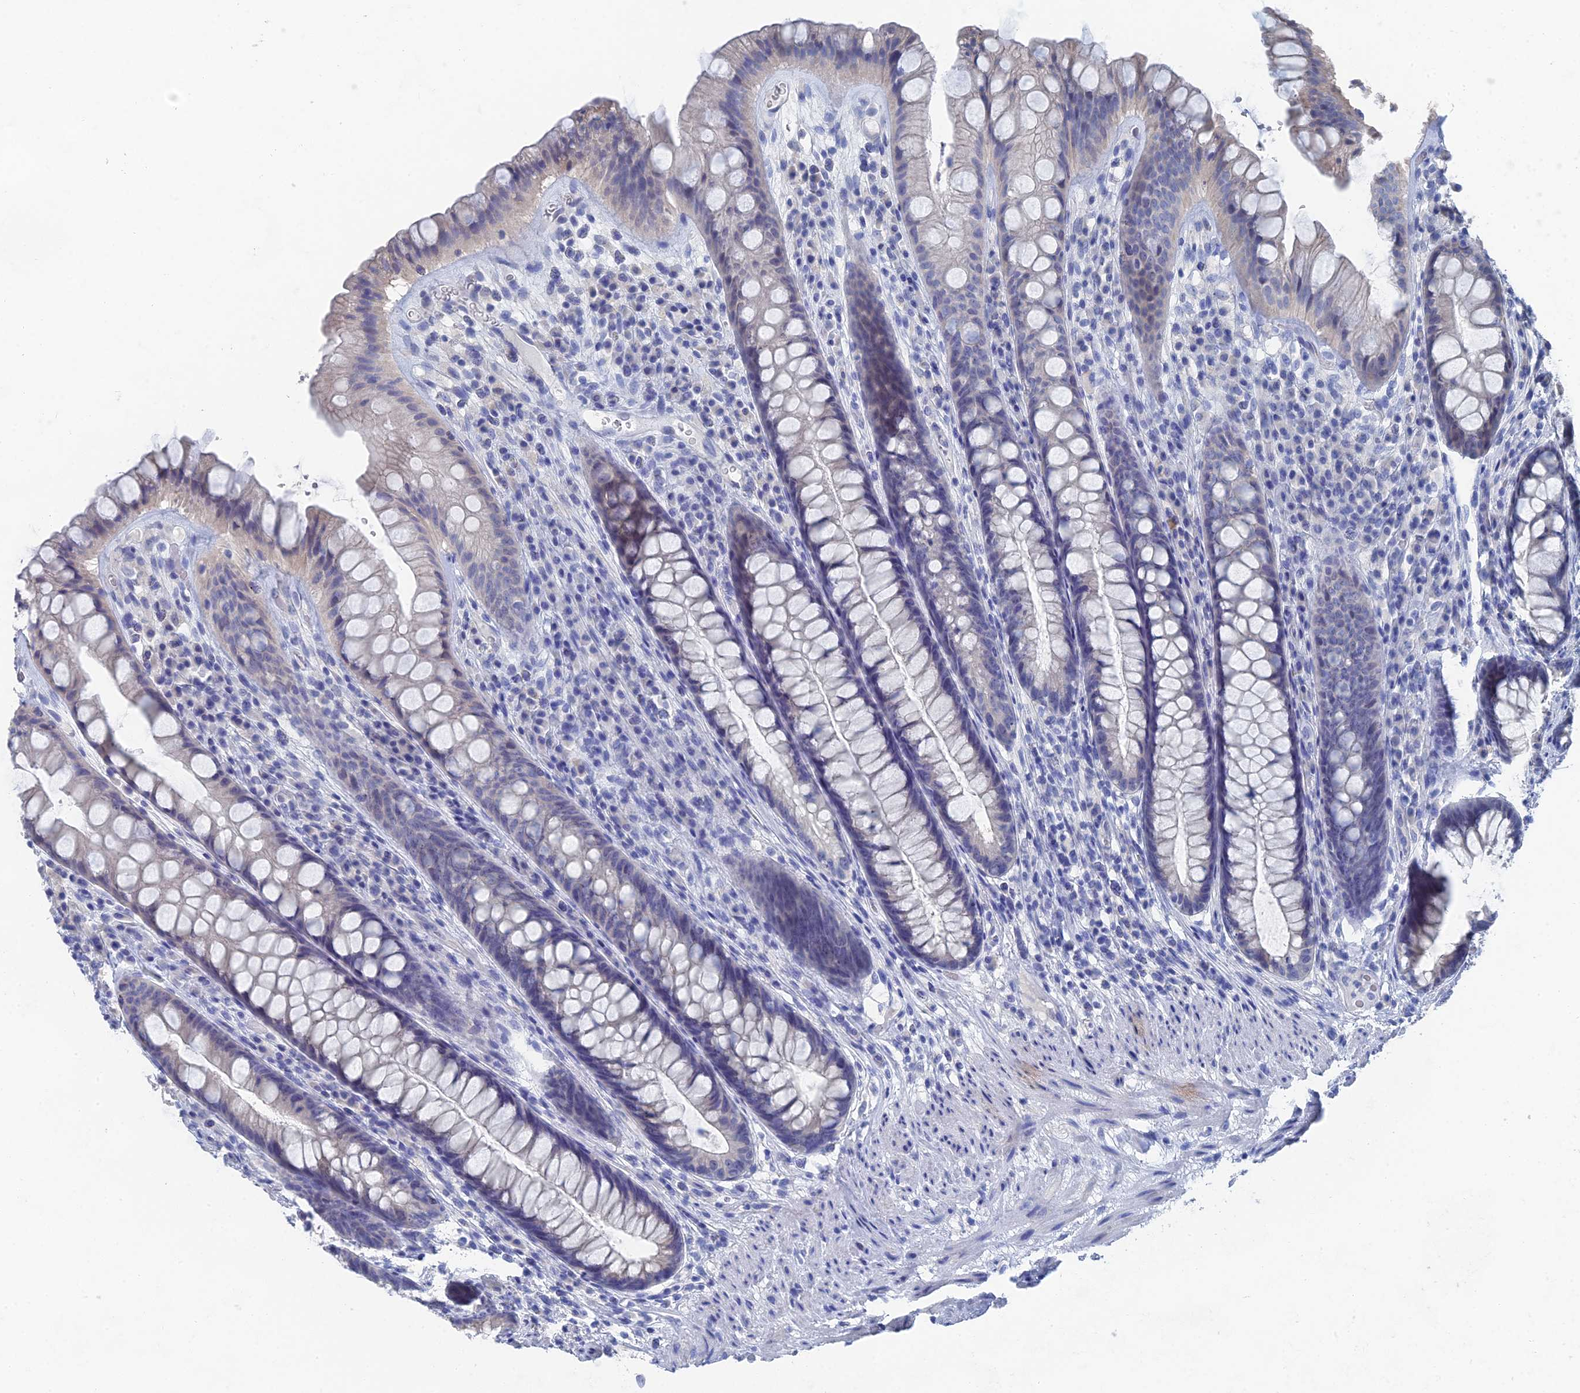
{"staining": {"intensity": "negative", "quantity": "none", "location": "none"}, "tissue": "rectum", "cell_type": "Glandular cells", "image_type": "normal", "snomed": [{"axis": "morphology", "description": "Normal tissue, NOS"}, {"axis": "topography", "description": "Rectum"}], "caption": "IHC photomicrograph of benign rectum: rectum stained with DAB shows no significant protein expression in glandular cells.", "gene": "GFAP", "patient": {"sex": "male", "age": 74}}